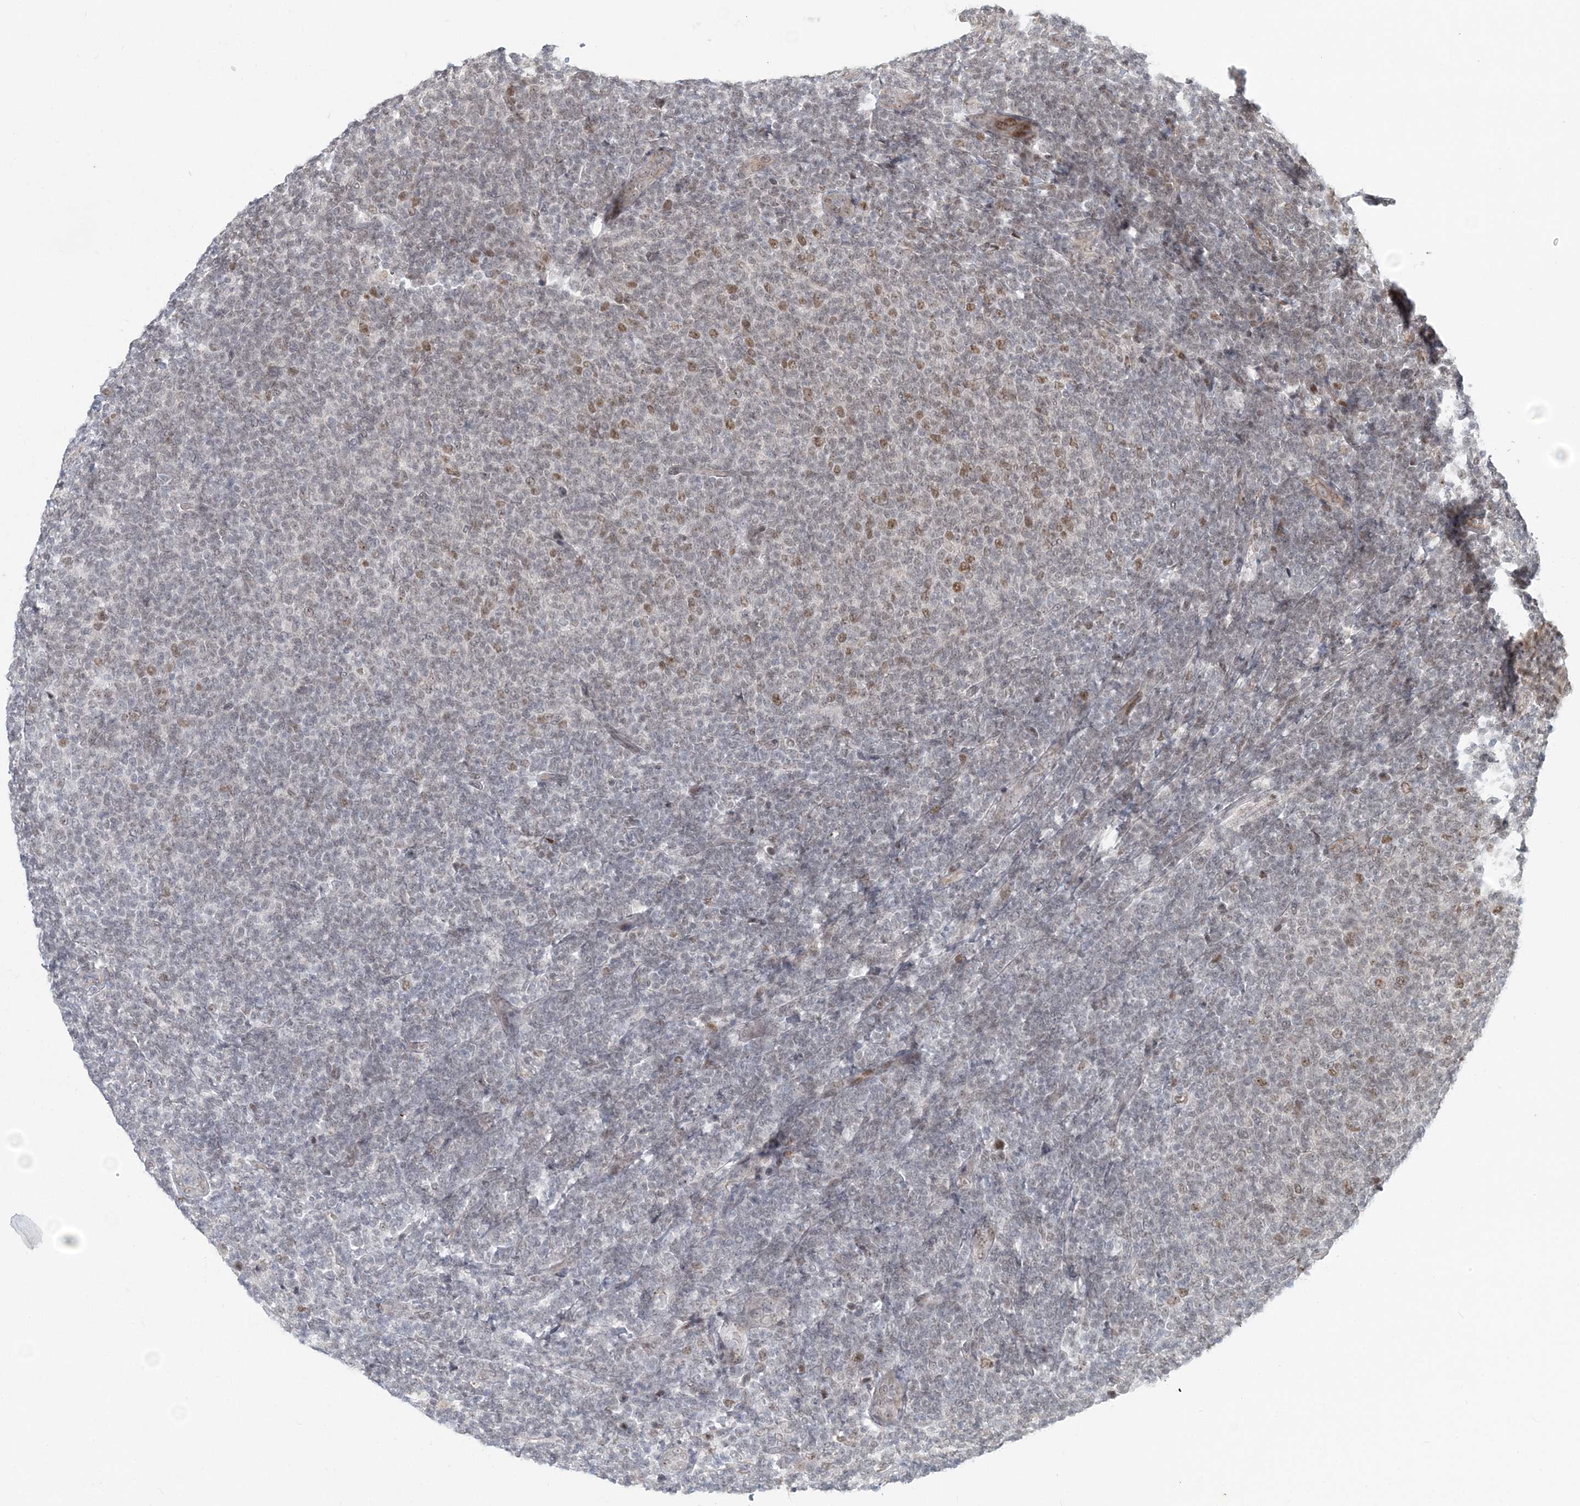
{"staining": {"intensity": "moderate", "quantity": "<25%", "location": "nuclear"}, "tissue": "lymphoma", "cell_type": "Tumor cells", "image_type": "cancer", "snomed": [{"axis": "morphology", "description": "Malignant lymphoma, non-Hodgkin's type, Low grade"}, {"axis": "topography", "description": "Lymph node"}], "caption": "Immunohistochemical staining of lymphoma displays moderate nuclear protein expression in about <25% of tumor cells.", "gene": "BAZ1B", "patient": {"sex": "male", "age": 66}}